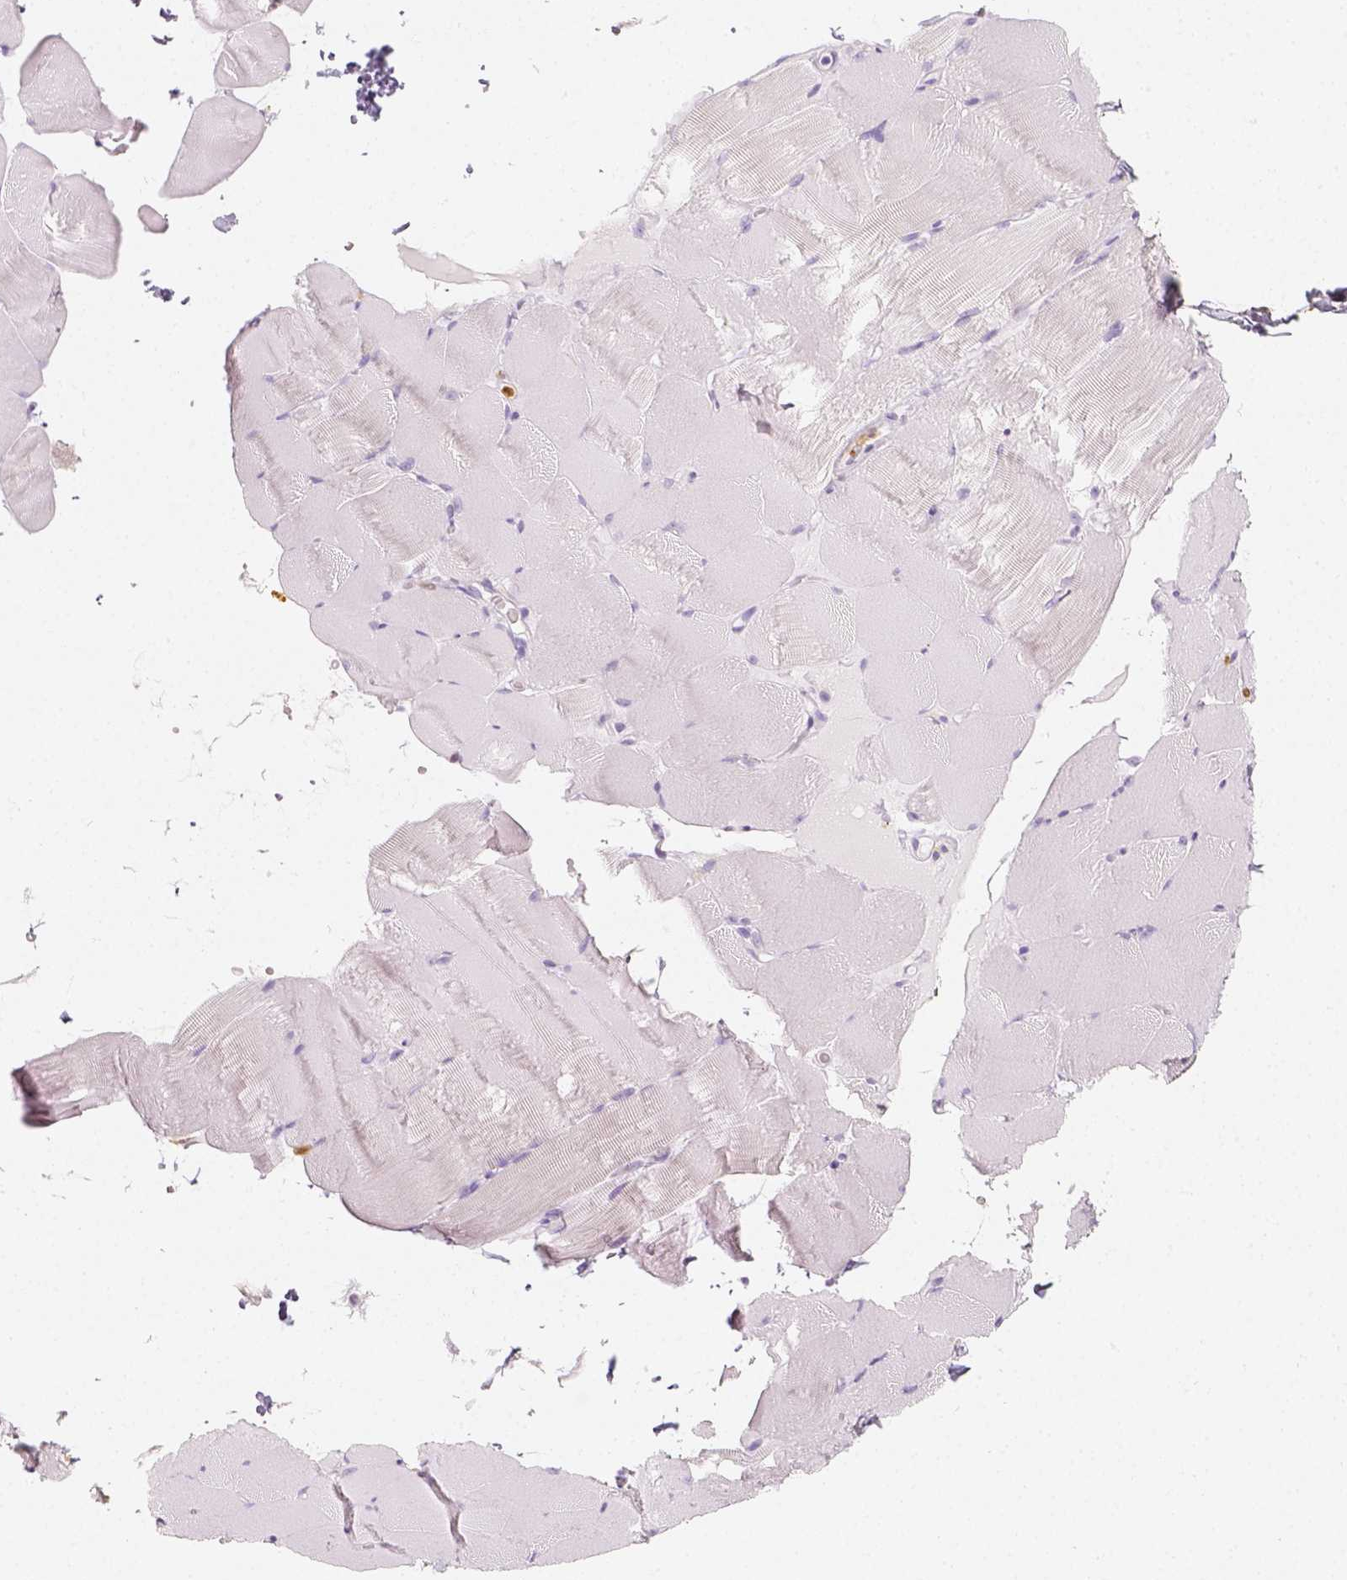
{"staining": {"intensity": "negative", "quantity": "none", "location": "none"}, "tissue": "skeletal muscle", "cell_type": "Myocytes", "image_type": "normal", "snomed": [{"axis": "morphology", "description": "Normal tissue, NOS"}, {"axis": "topography", "description": "Skeletal muscle"}], "caption": "Immunohistochemistry image of benign skeletal muscle: human skeletal muscle stained with DAB displays no significant protein staining in myocytes. Brightfield microscopy of immunohistochemistry stained with DAB (3,3'-diaminobenzidine) (brown) and hematoxylin (blue), captured at high magnification.", "gene": "NECAB2", "patient": {"sex": "female", "age": 37}}